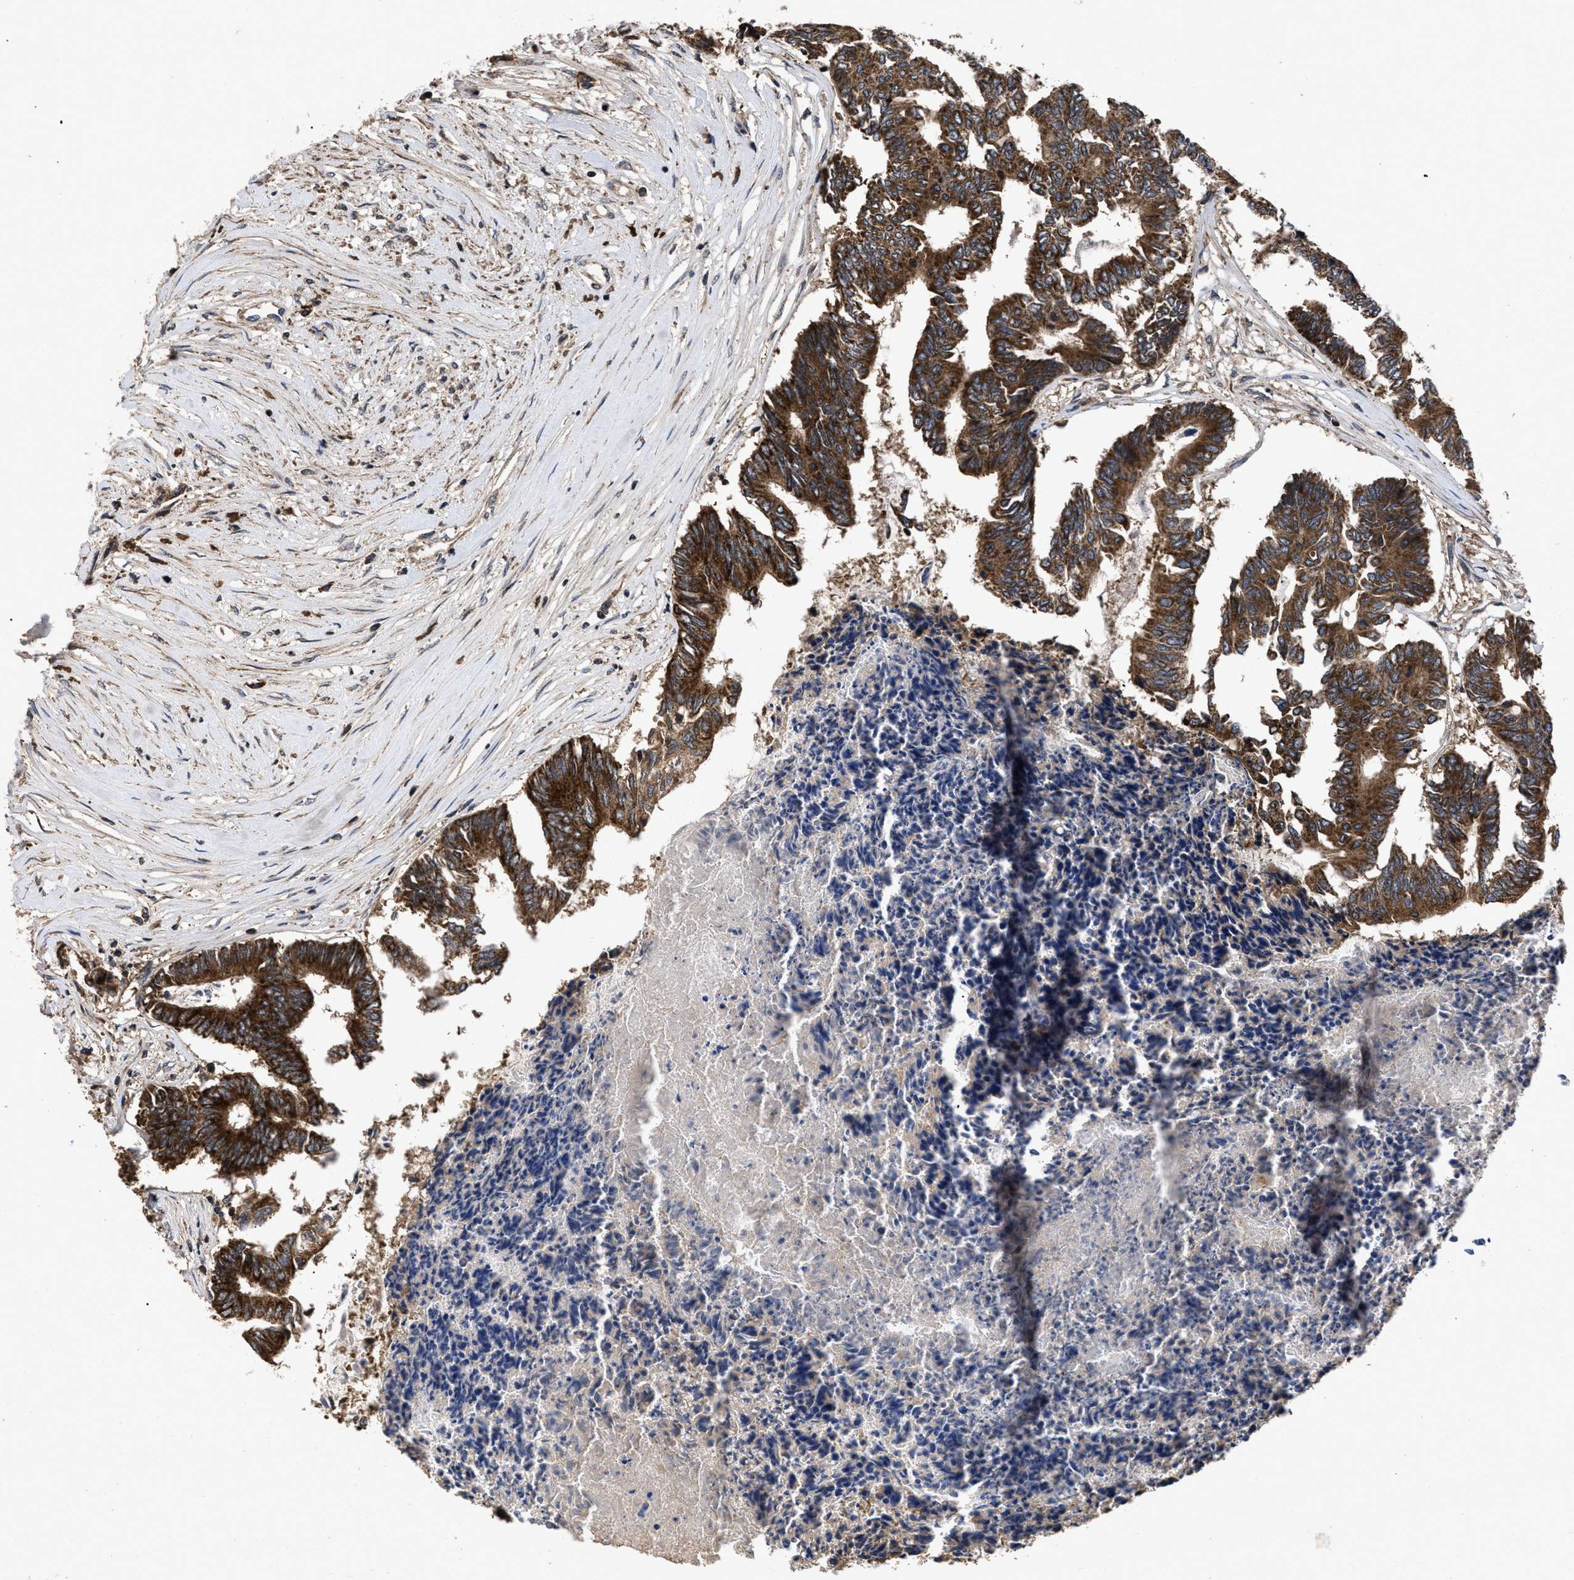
{"staining": {"intensity": "strong", "quantity": ">75%", "location": "cytoplasmic/membranous"}, "tissue": "colorectal cancer", "cell_type": "Tumor cells", "image_type": "cancer", "snomed": [{"axis": "morphology", "description": "Adenocarcinoma, NOS"}, {"axis": "topography", "description": "Rectum"}], "caption": "Protein staining of colorectal adenocarcinoma tissue exhibits strong cytoplasmic/membranous staining in approximately >75% of tumor cells.", "gene": "LRRC3", "patient": {"sex": "male", "age": 63}}